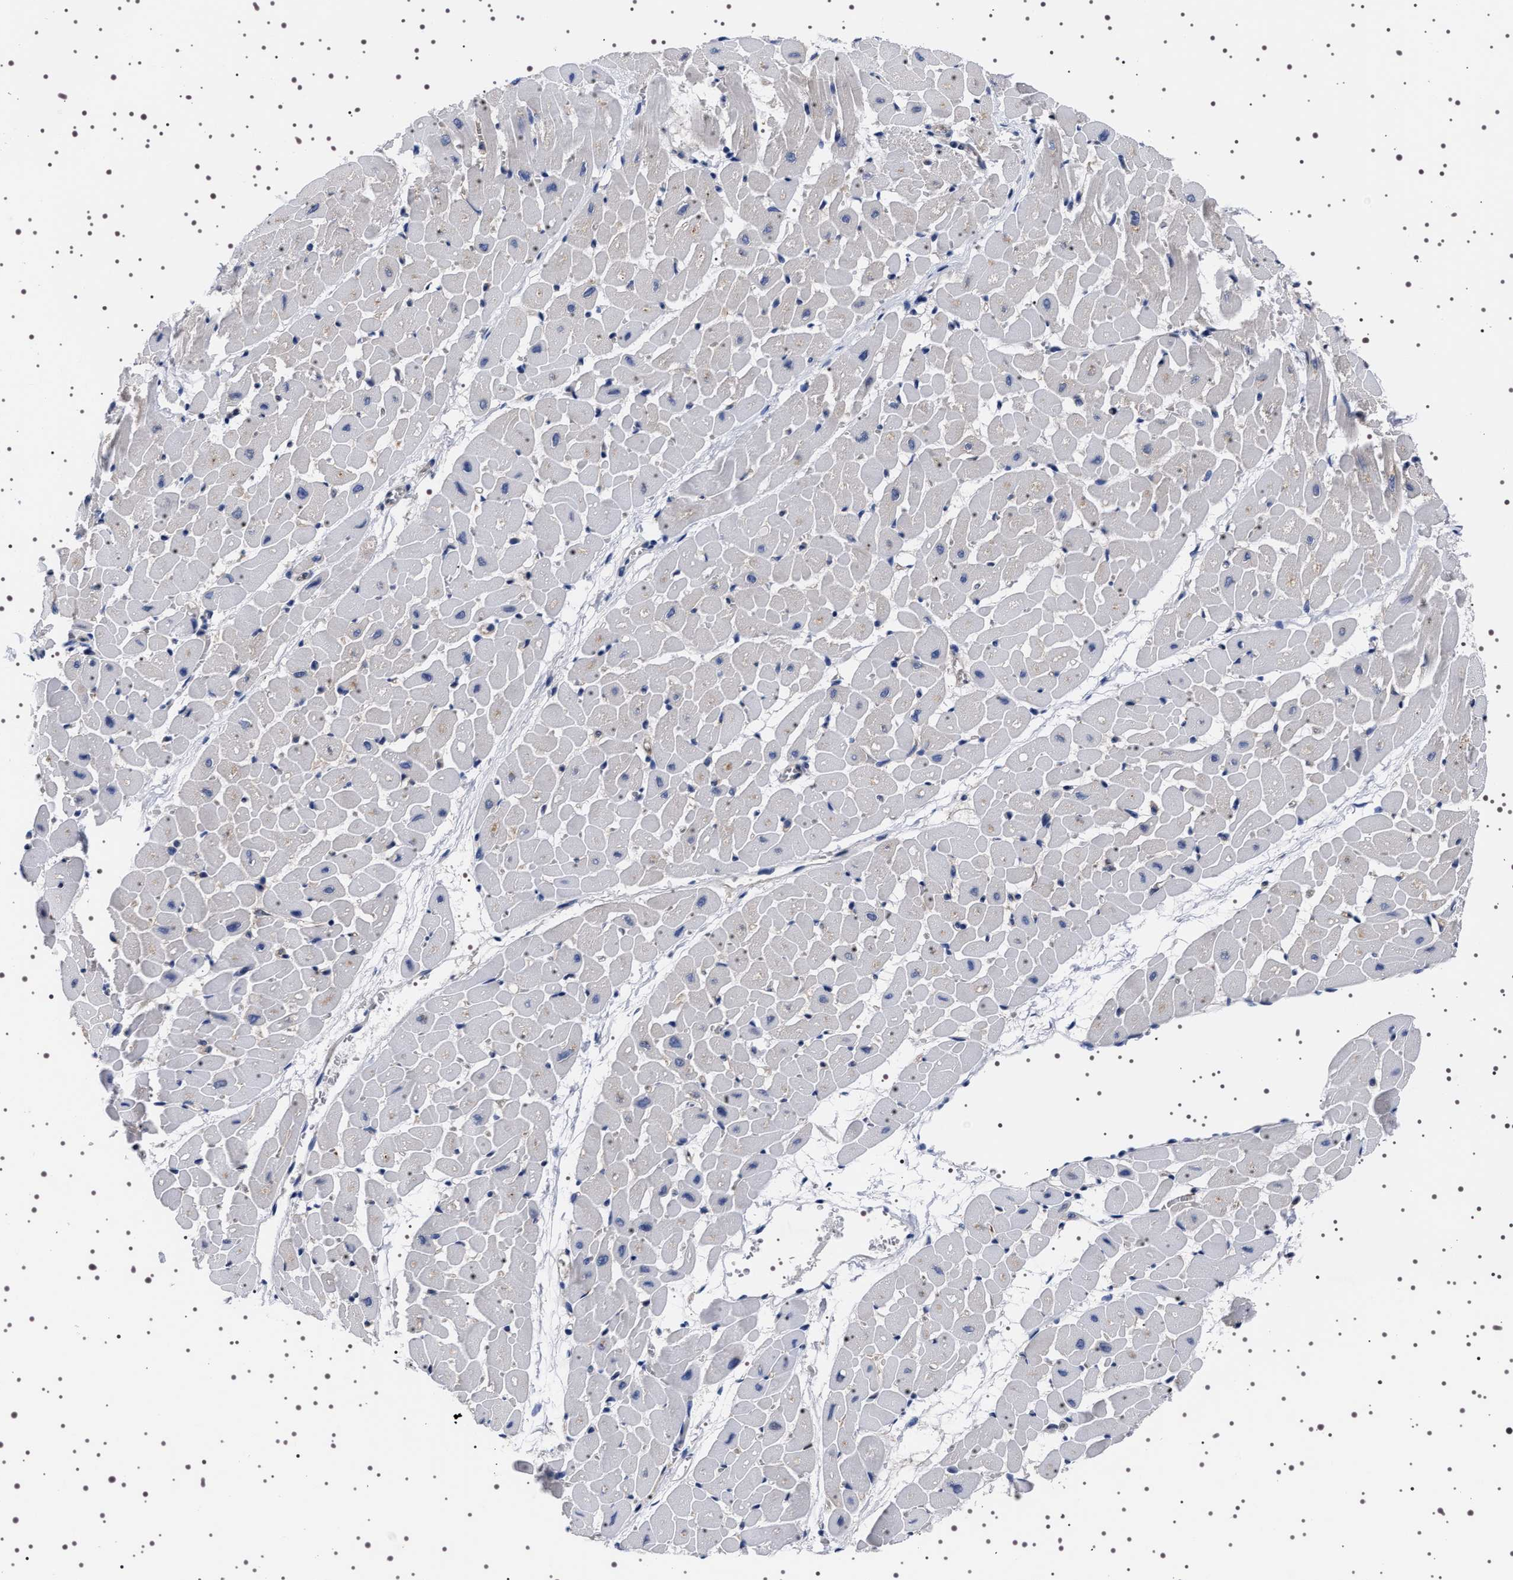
{"staining": {"intensity": "weak", "quantity": "25%-75%", "location": "cytoplasmic/membranous"}, "tissue": "heart muscle", "cell_type": "Cardiomyocytes", "image_type": "normal", "snomed": [{"axis": "morphology", "description": "Normal tissue, NOS"}, {"axis": "topography", "description": "Heart"}], "caption": "Immunohistochemical staining of benign heart muscle demonstrates low levels of weak cytoplasmic/membranous staining in about 25%-75% of cardiomyocytes.", "gene": "DARS1", "patient": {"sex": "male", "age": 45}}